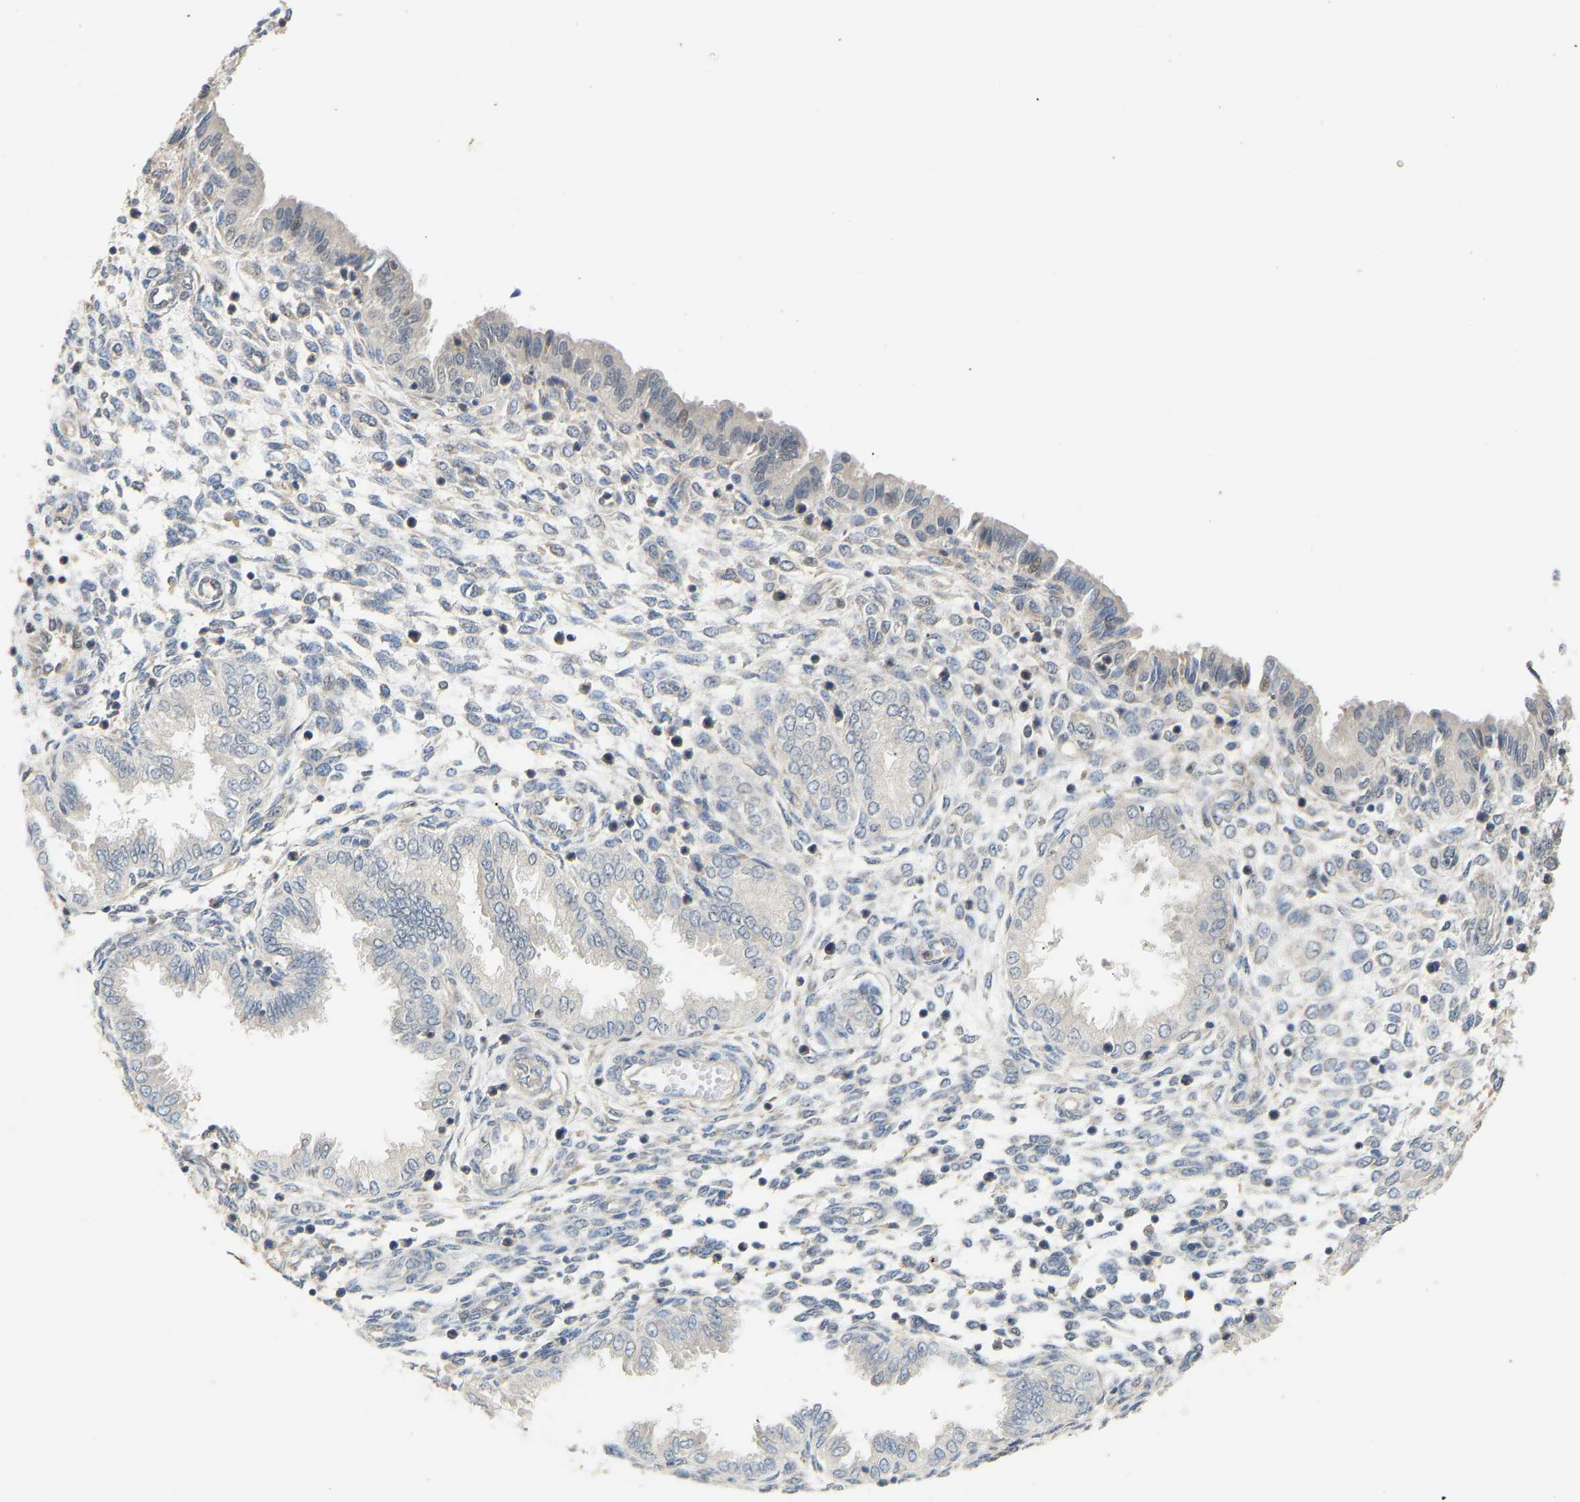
{"staining": {"intensity": "negative", "quantity": "none", "location": "none"}, "tissue": "endometrium", "cell_type": "Cells in endometrial stroma", "image_type": "normal", "snomed": [{"axis": "morphology", "description": "Normal tissue, NOS"}, {"axis": "topography", "description": "Endometrium"}], "caption": "High power microscopy image of an immunohistochemistry (IHC) photomicrograph of unremarkable endometrium, revealing no significant expression in cells in endometrial stroma.", "gene": "PTPN4", "patient": {"sex": "female", "age": 33}}